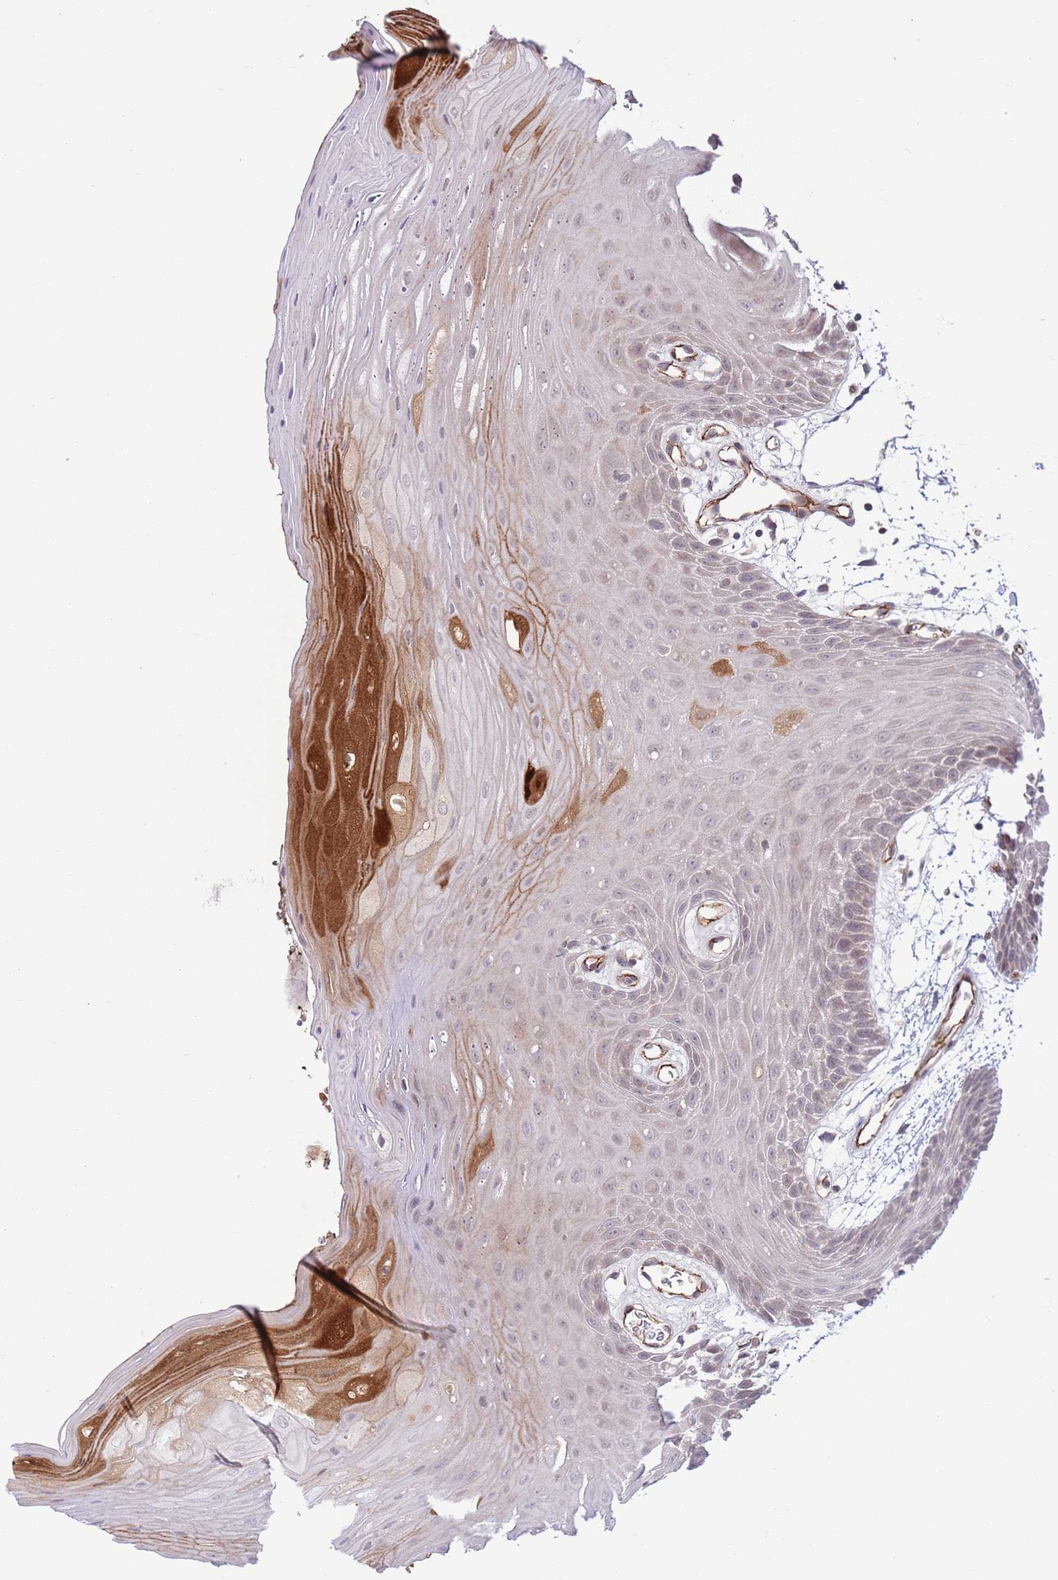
{"staining": {"intensity": "strong", "quantity": "<25%", "location": "cytoplasmic/membranous"}, "tissue": "oral mucosa", "cell_type": "Squamous epithelial cells", "image_type": "normal", "snomed": [{"axis": "morphology", "description": "Normal tissue, NOS"}, {"axis": "topography", "description": "Oral tissue"}, {"axis": "topography", "description": "Tounge, NOS"}], "caption": "The micrograph displays immunohistochemical staining of benign oral mucosa. There is strong cytoplasmic/membranous positivity is present in approximately <25% of squamous epithelial cells.", "gene": "DPP10", "patient": {"sex": "female", "age": 59}}